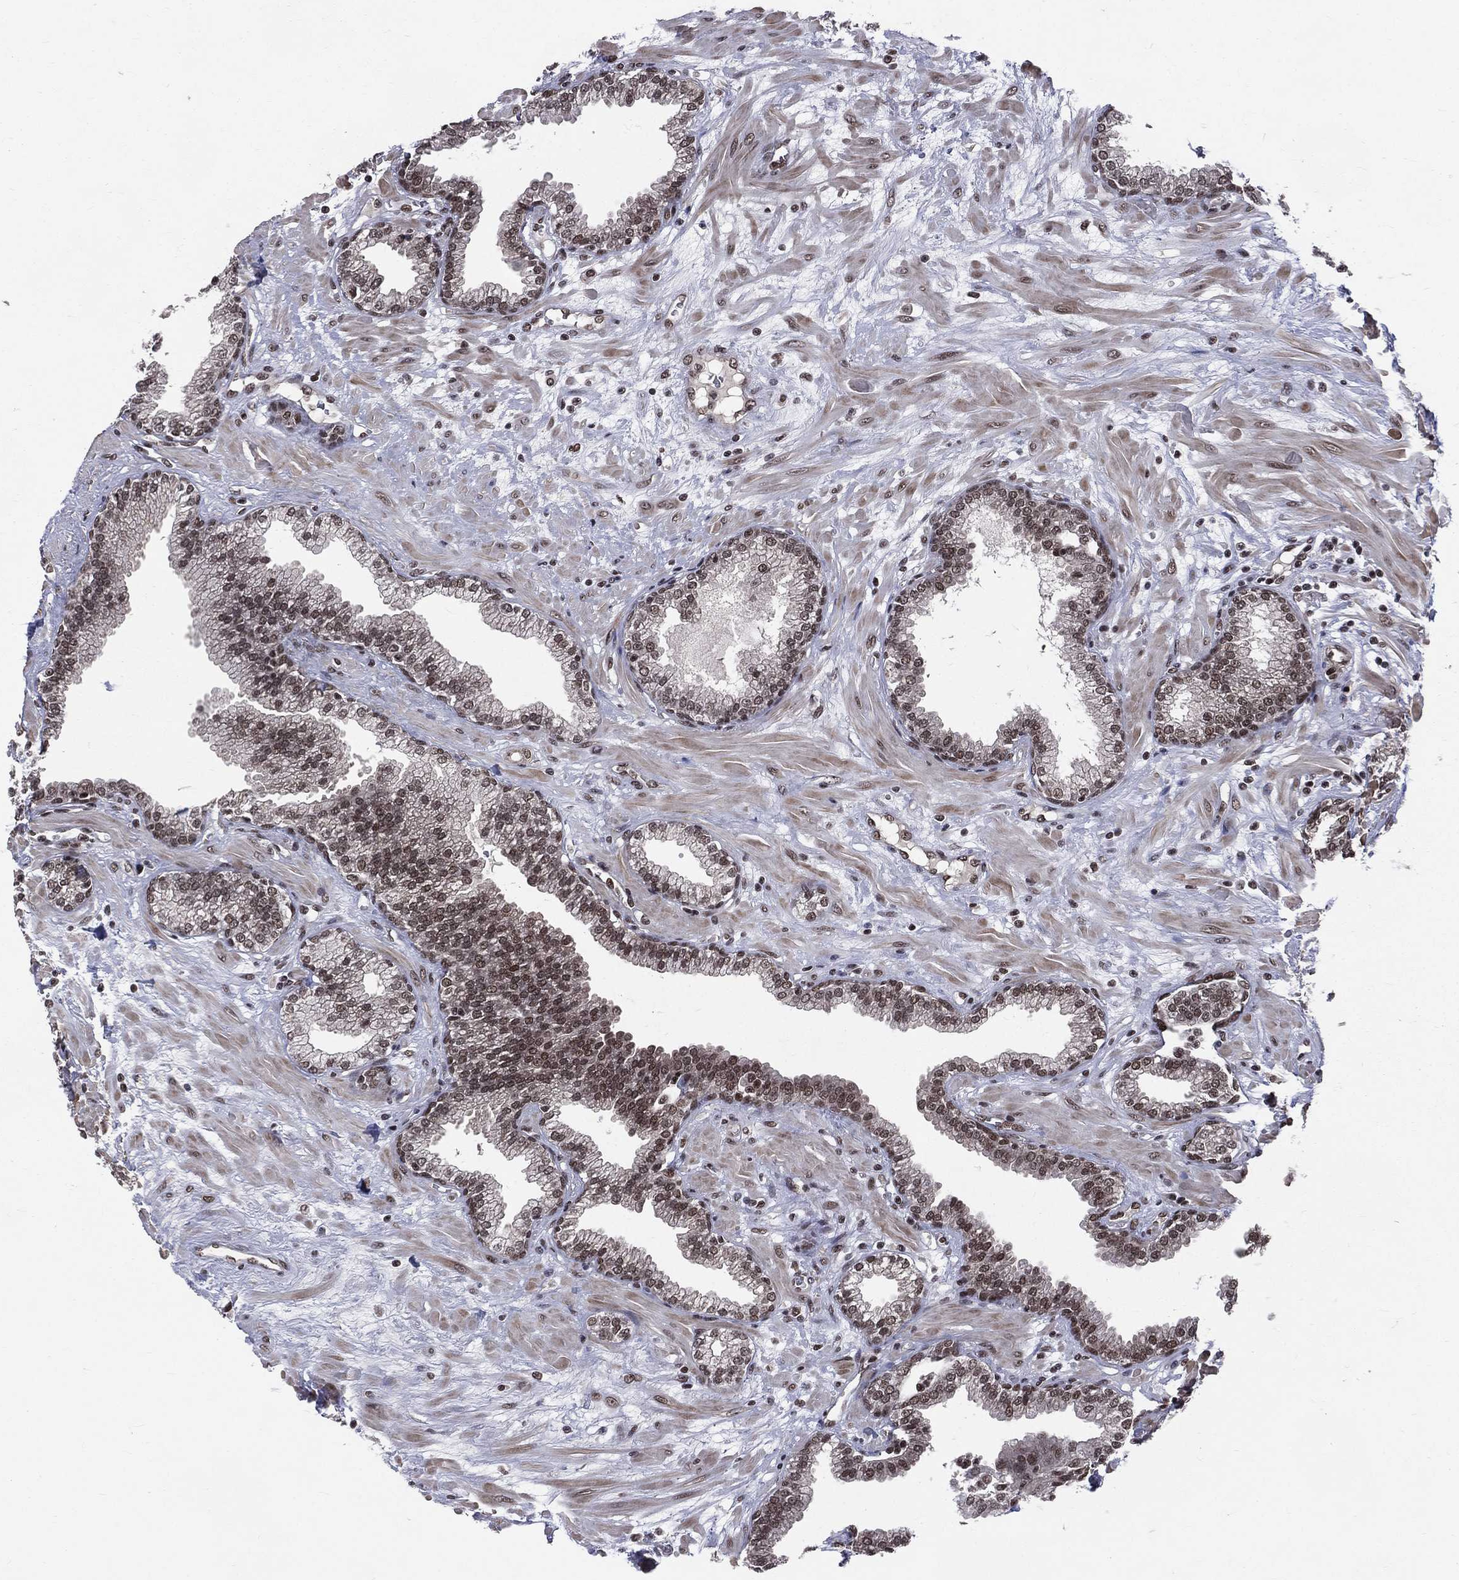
{"staining": {"intensity": "moderate", "quantity": "25%-75%", "location": "nuclear"}, "tissue": "prostate", "cell_type": "Glandular cells", "image_type": "normal", "snomed": [{"axis": "morphology", "description": "Normal tissue, NOS"}, {"axis": "topography", "description": "Prostate"}], "caption": "Immunohistochemical staining of unremarkable prostate exhibits medium levels of moderate nuclear positivity in about 25%-75% of glandular cells. (DAB = brown stain, brightfield microscopy at high magnification).", "gene": "SMC3", "patient": {"sex": "male", "age": 64}}